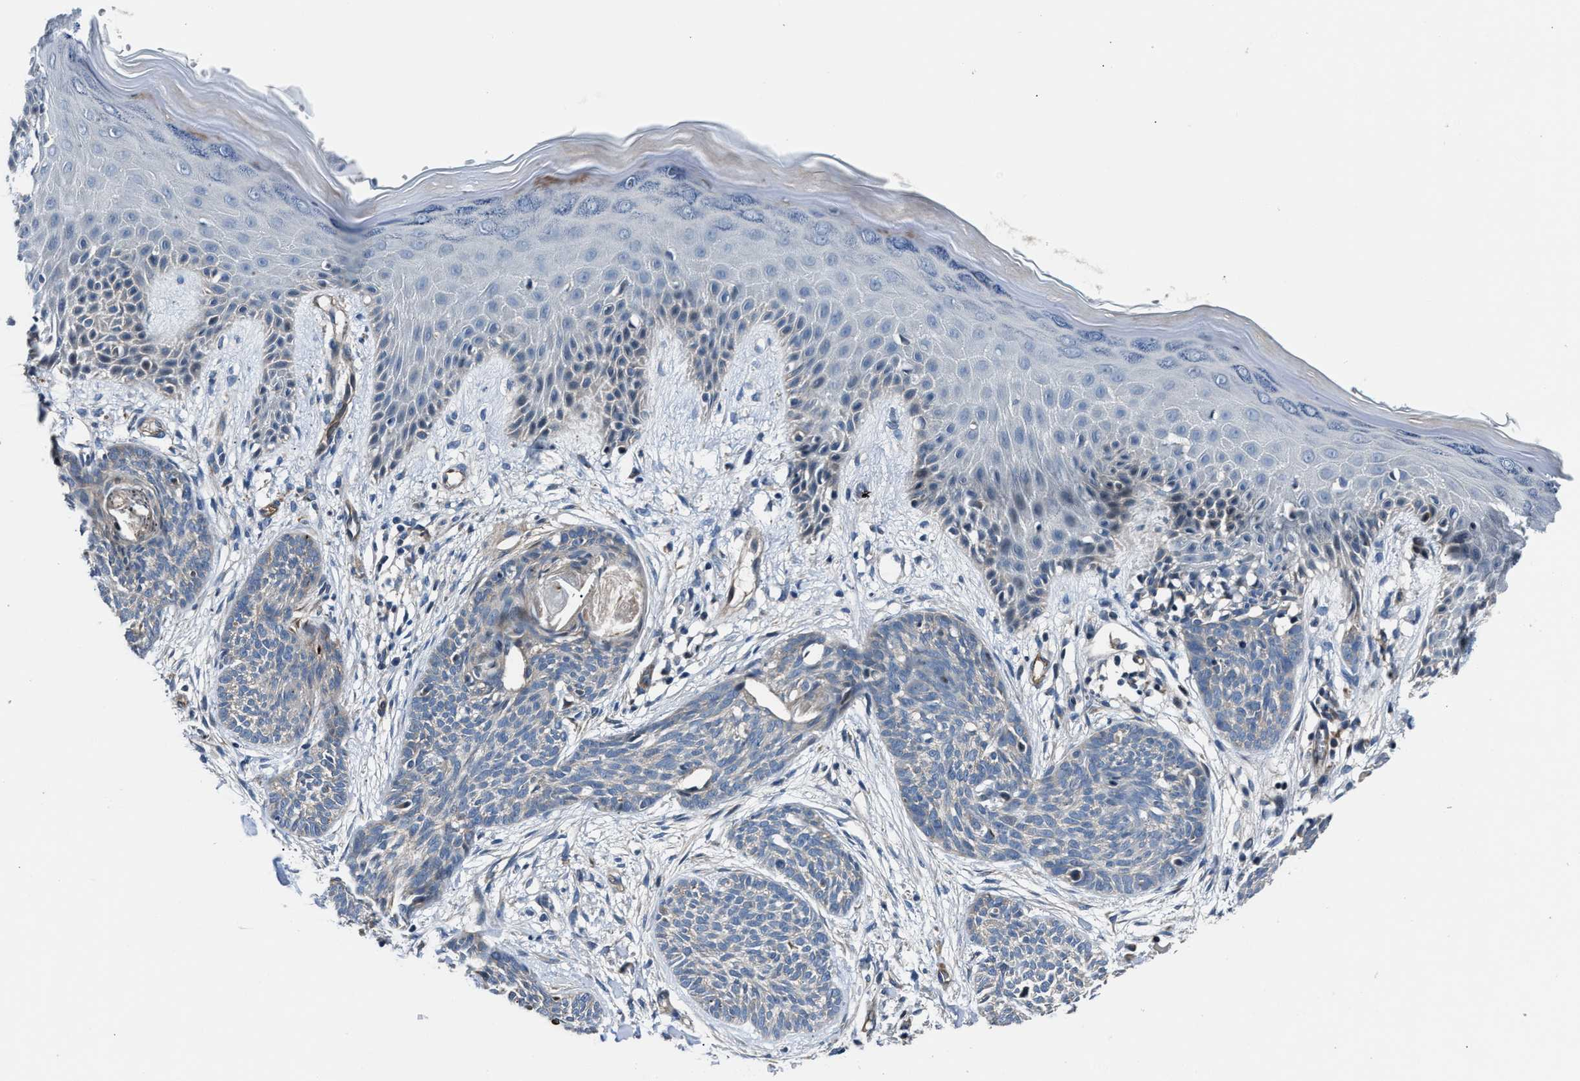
{"staining": {"intensity": "negative", "quantity": "none", "location": "none"}, "tissue": "skin cancer", "cell_type": "Tumor cells", "image_type": "cancer", "snomed": [{"axis": "morphology", "description": "Basal cell carcinoma"}, {"axis": "topography", "description": "Skin"}], "caption": "The micrograph displays no staining of tumor cells in skin cancer. (DAB immunohistochemistry, high magnification).", "gene": "MPDZ", "patient": {"sex": "female", "age": 59}}